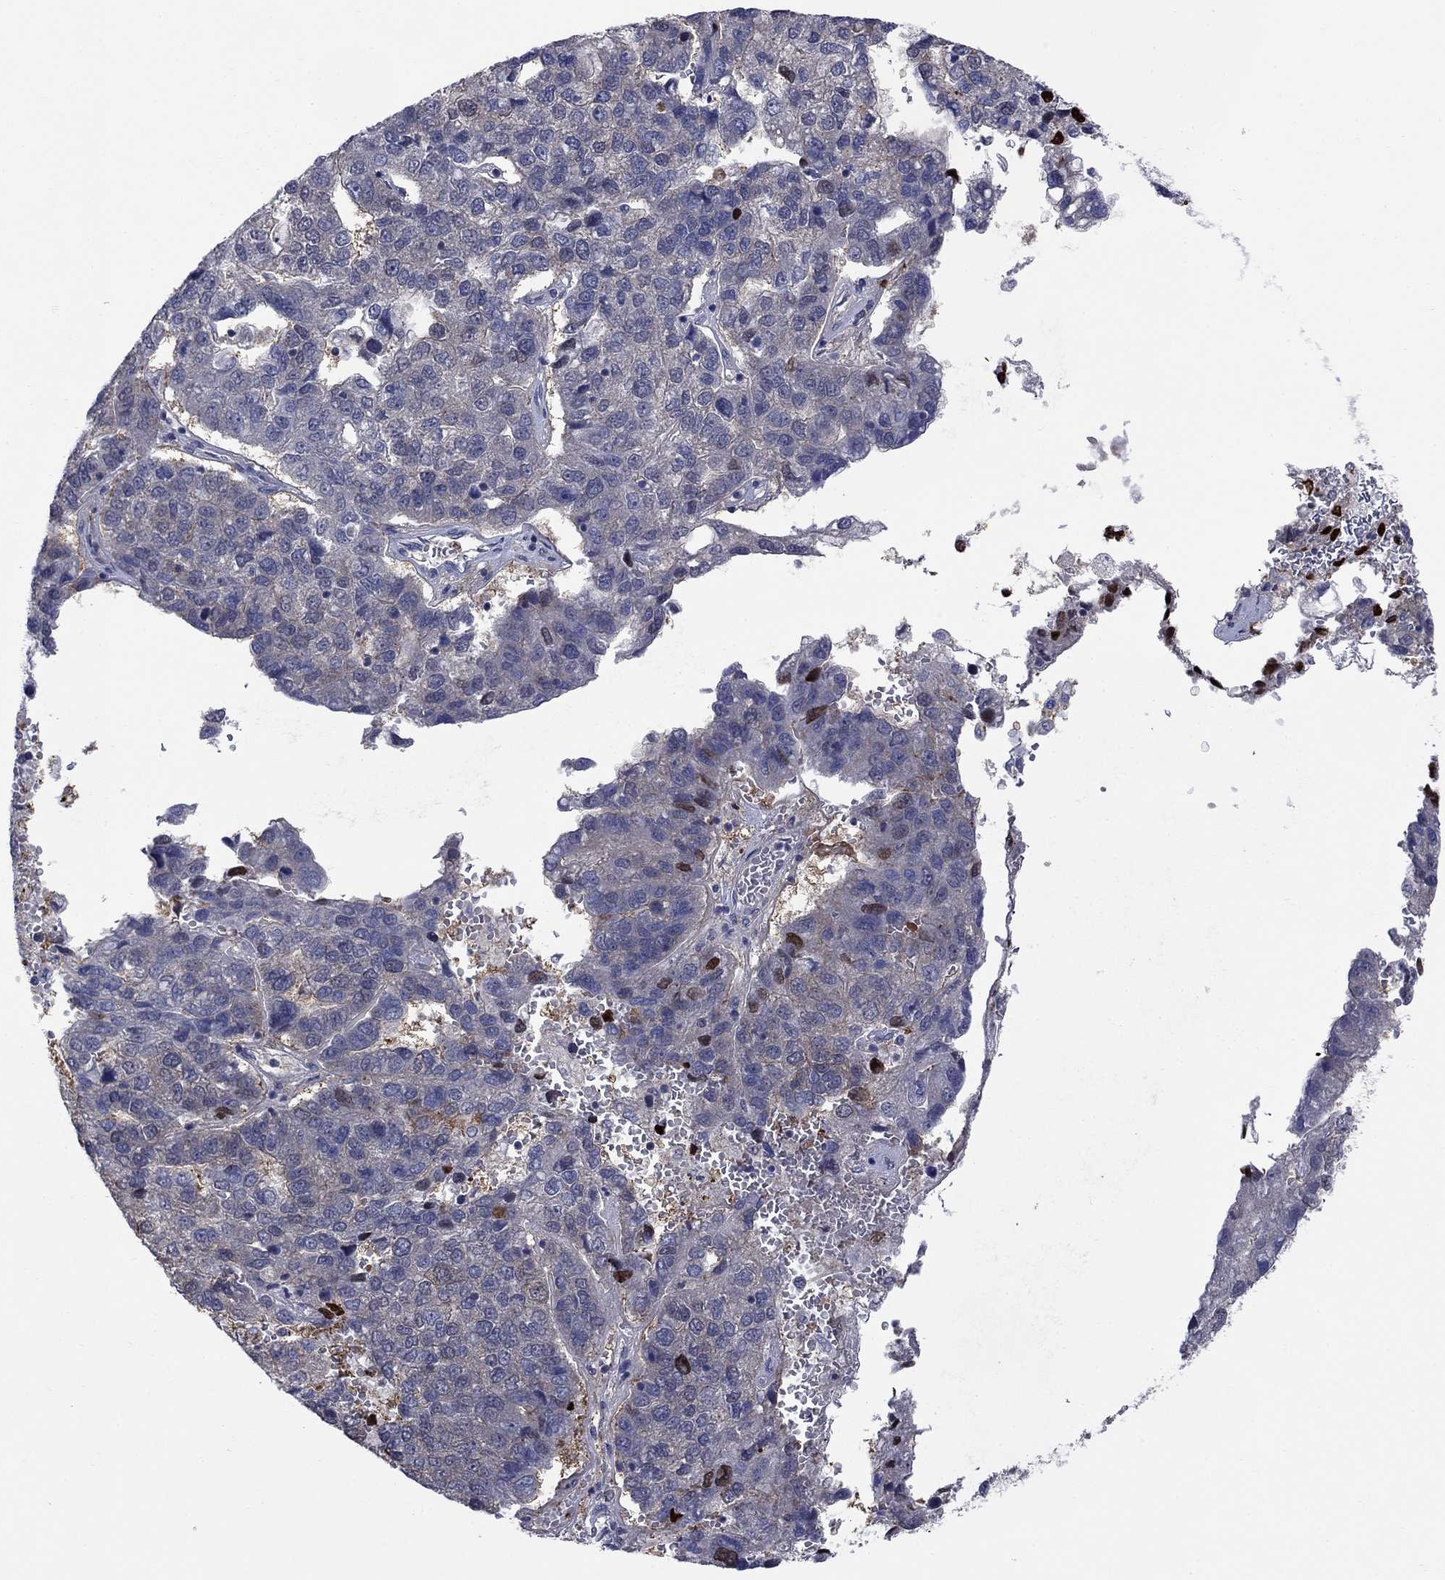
{"staining": {"intensity": "negative", "quantity": "none", "location": "none"}, "tissue": "pancreatic cancer", "cell_type": "Tumor cells", "image_type": "cancer", "snomed": [{"axis": "morphology", "description": "Adenocarcinoma, NOS"}, {"axis": "topography", "description": "Pancreas"}], "caption": "Pancreatic adenocarcinoma was stained to show a protein in brown. There is no significant expression in tumor cells.", "gene": "PDZD2", "patient": {"sex": "female", "age": 61}}